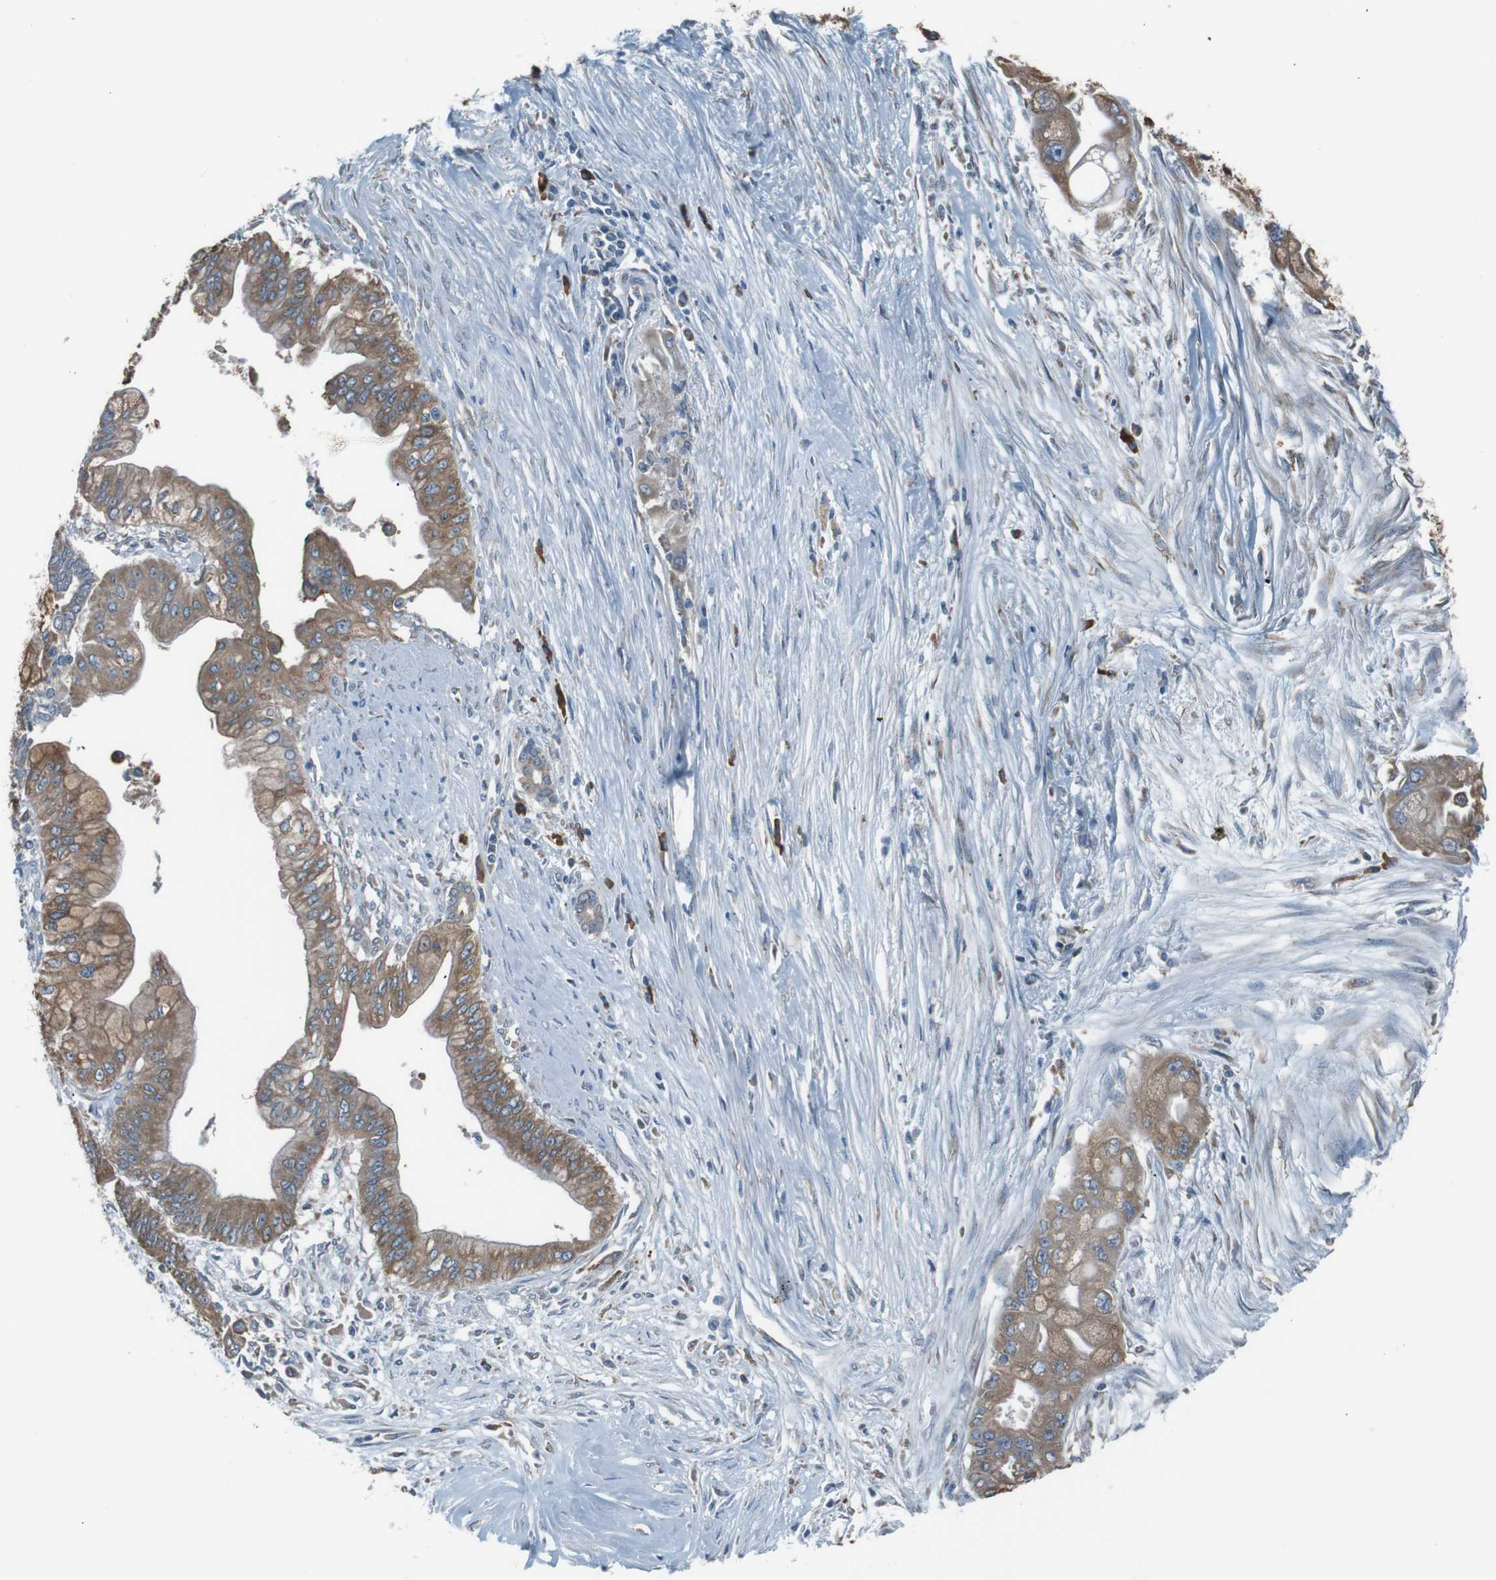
{"staining": {"intensity": "moderate", "quantity": ">75%", "location": "cytoplasmic/membranous"}, "tissue": "pancreatic cancer", "cell_type": "Tumor cells", "image_type": "cancer", "snomed": [{"axis": "morphology", "description": "Adenocarcinoma, NOS"}, {"axis": "topography", "description": "Pancreas"}], "caption": "The image shows staining of adenocarcinoma (pancreatic), revealing moderate cytoplasmic/membranous protein expression (brown color) within tumor cells.", "gene": "SIGMAR1", "patient": {"sex": "male", "age": 59}}